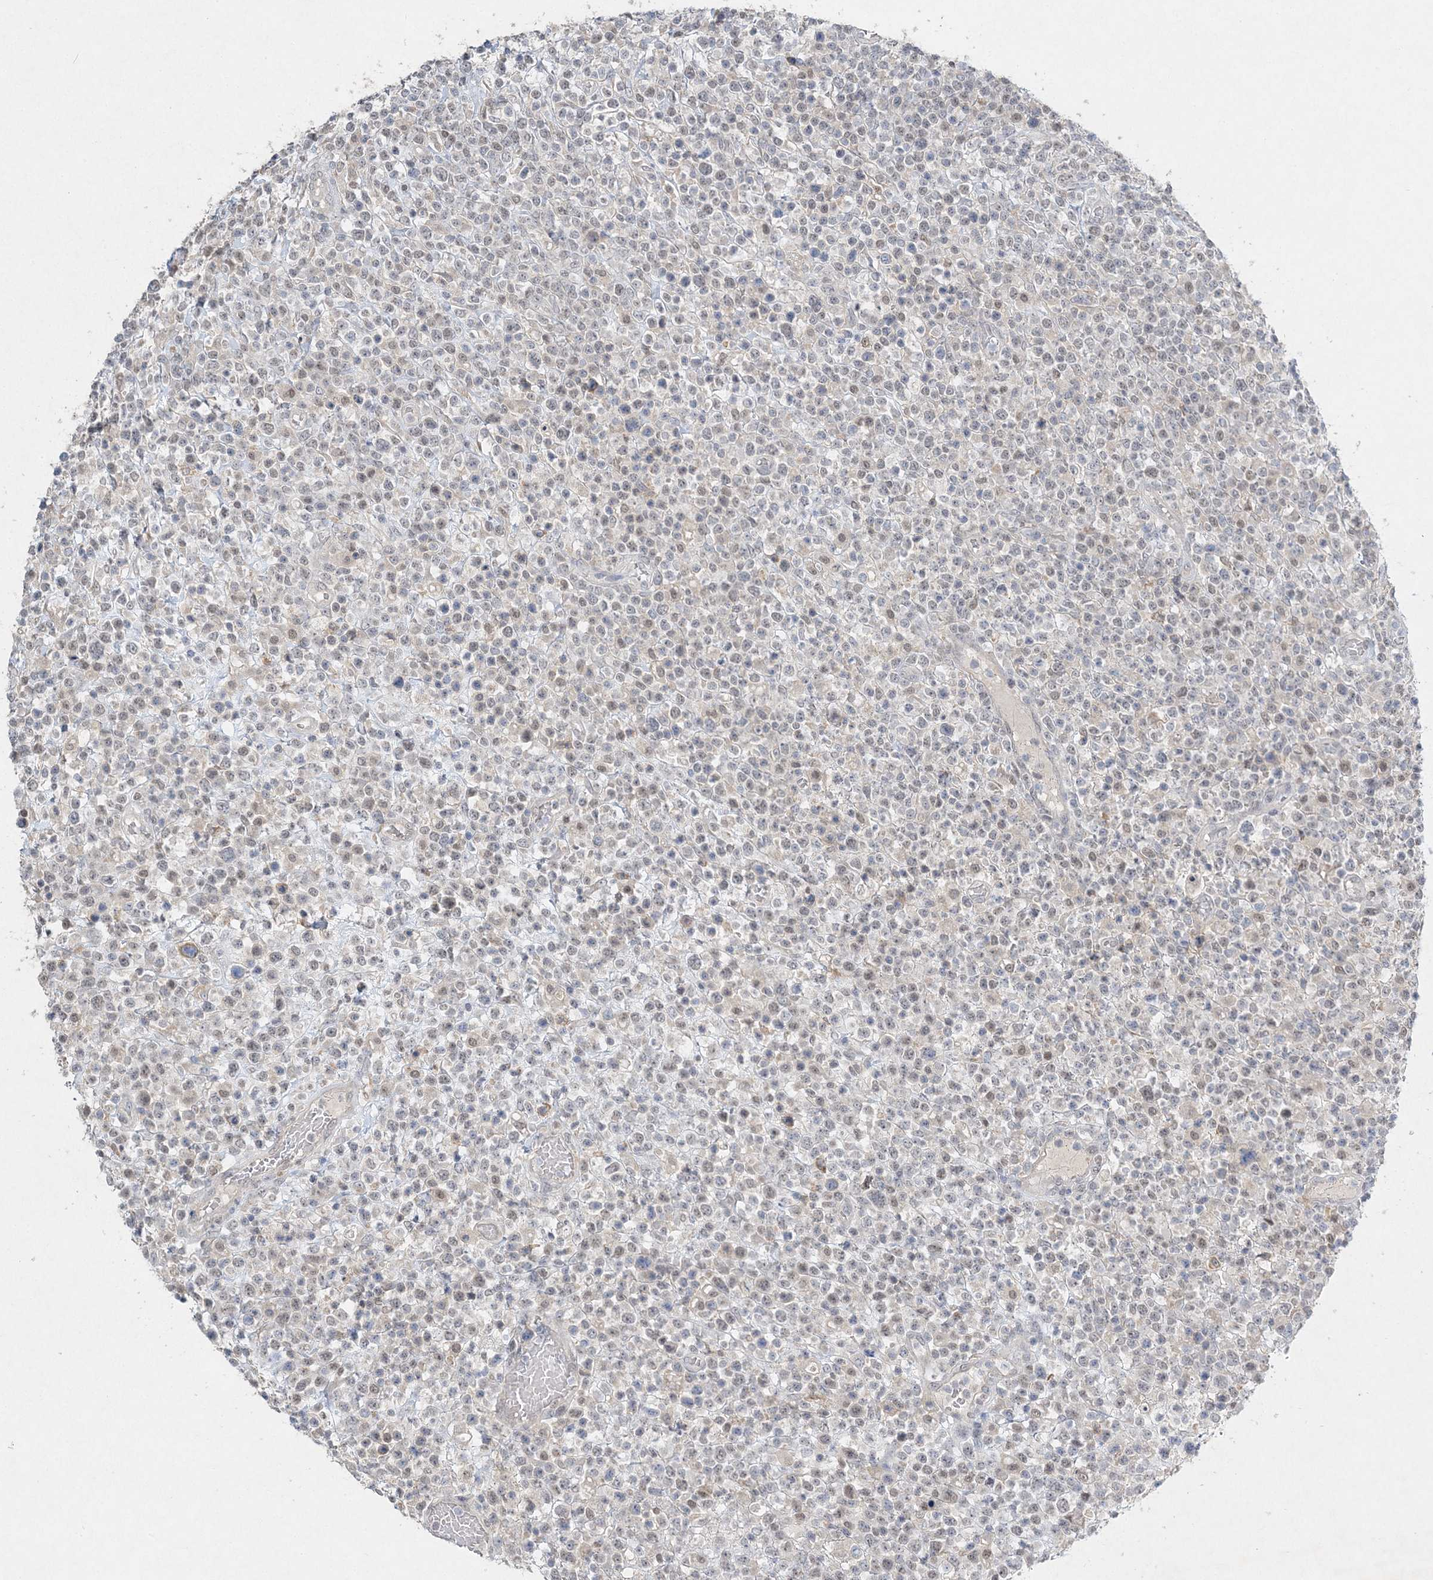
{"staining": {"intensity": "weak", "quantity": "25%-75%", "location": "nuclear"}, "tissue": "lymphoma", "cell_type": "Tumor cells", "image_type": "cancer", "snomed": [{"axis": "morphology", "description": "Malignant lymphoma, non-Hodgkin's type, High grade"}, {"axis": "topography", "description": "Colon"}], "caption": "The histopathology image exhibits immunohistochemical staining of lymphoma. There is weak nuclear expression is seen in about 25%-75% of tumor cells.", "gene": "MAT2B", "patient": {"sex": "female", "age": 53}}